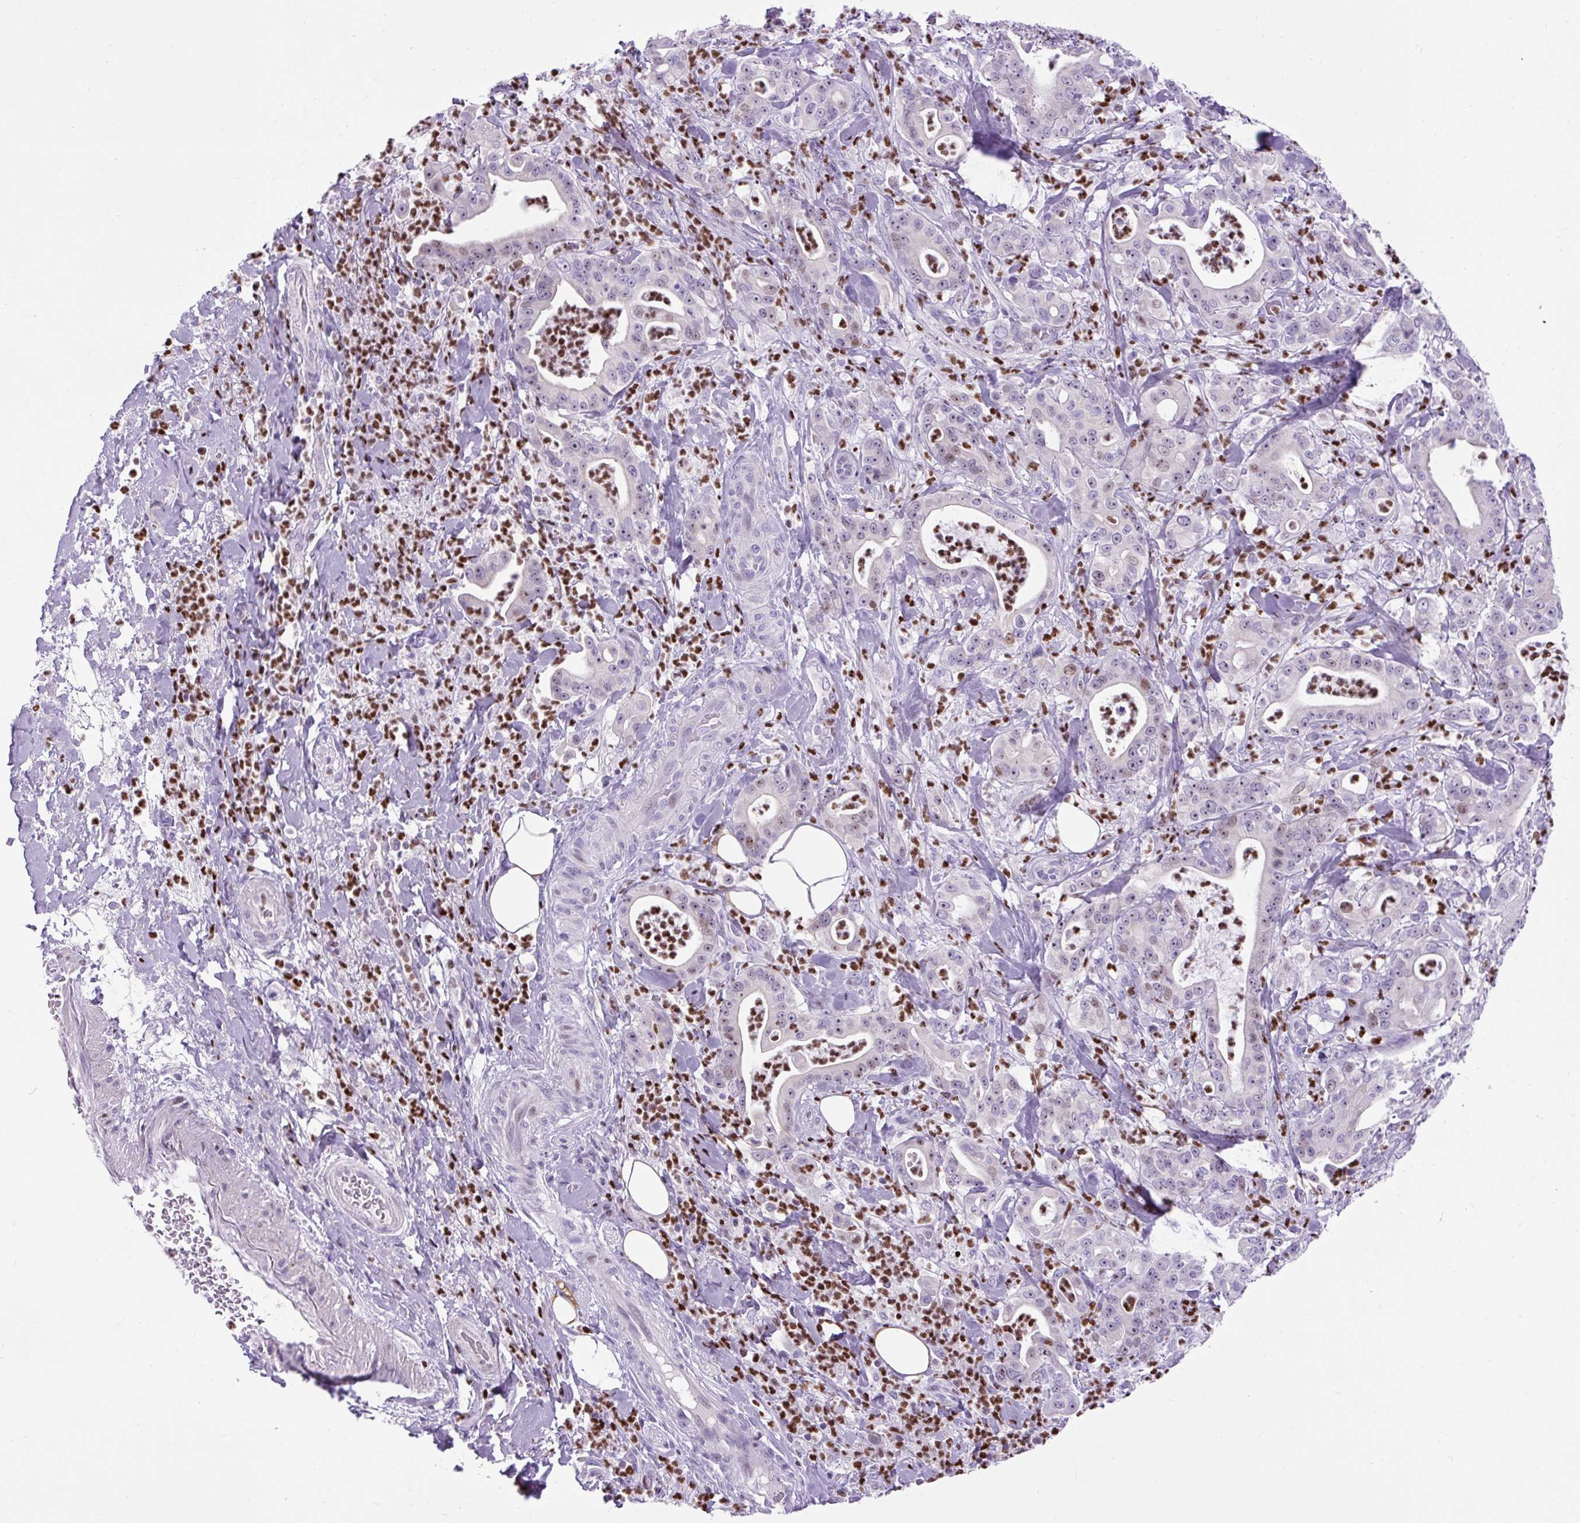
{"staining": {"intensity": "weak", "quantity": "<25%", "location": "nuclear"}, "tissue": "pancreatic cancer", "cell_type": "Tumor cells", "image_type": "cancer", "snomed": [{"axis": "morphology", "description": "Adenocarcinoma, NOS"}, {"axis": "topography", "description": "Pancreas"}], "caption": "Immunohistochemistry (IHC) of pancreatic cancer demonstrates no expression in tumor cells.", "gene": "SPC24", "patient": {"sex": "male", "age": 71}}